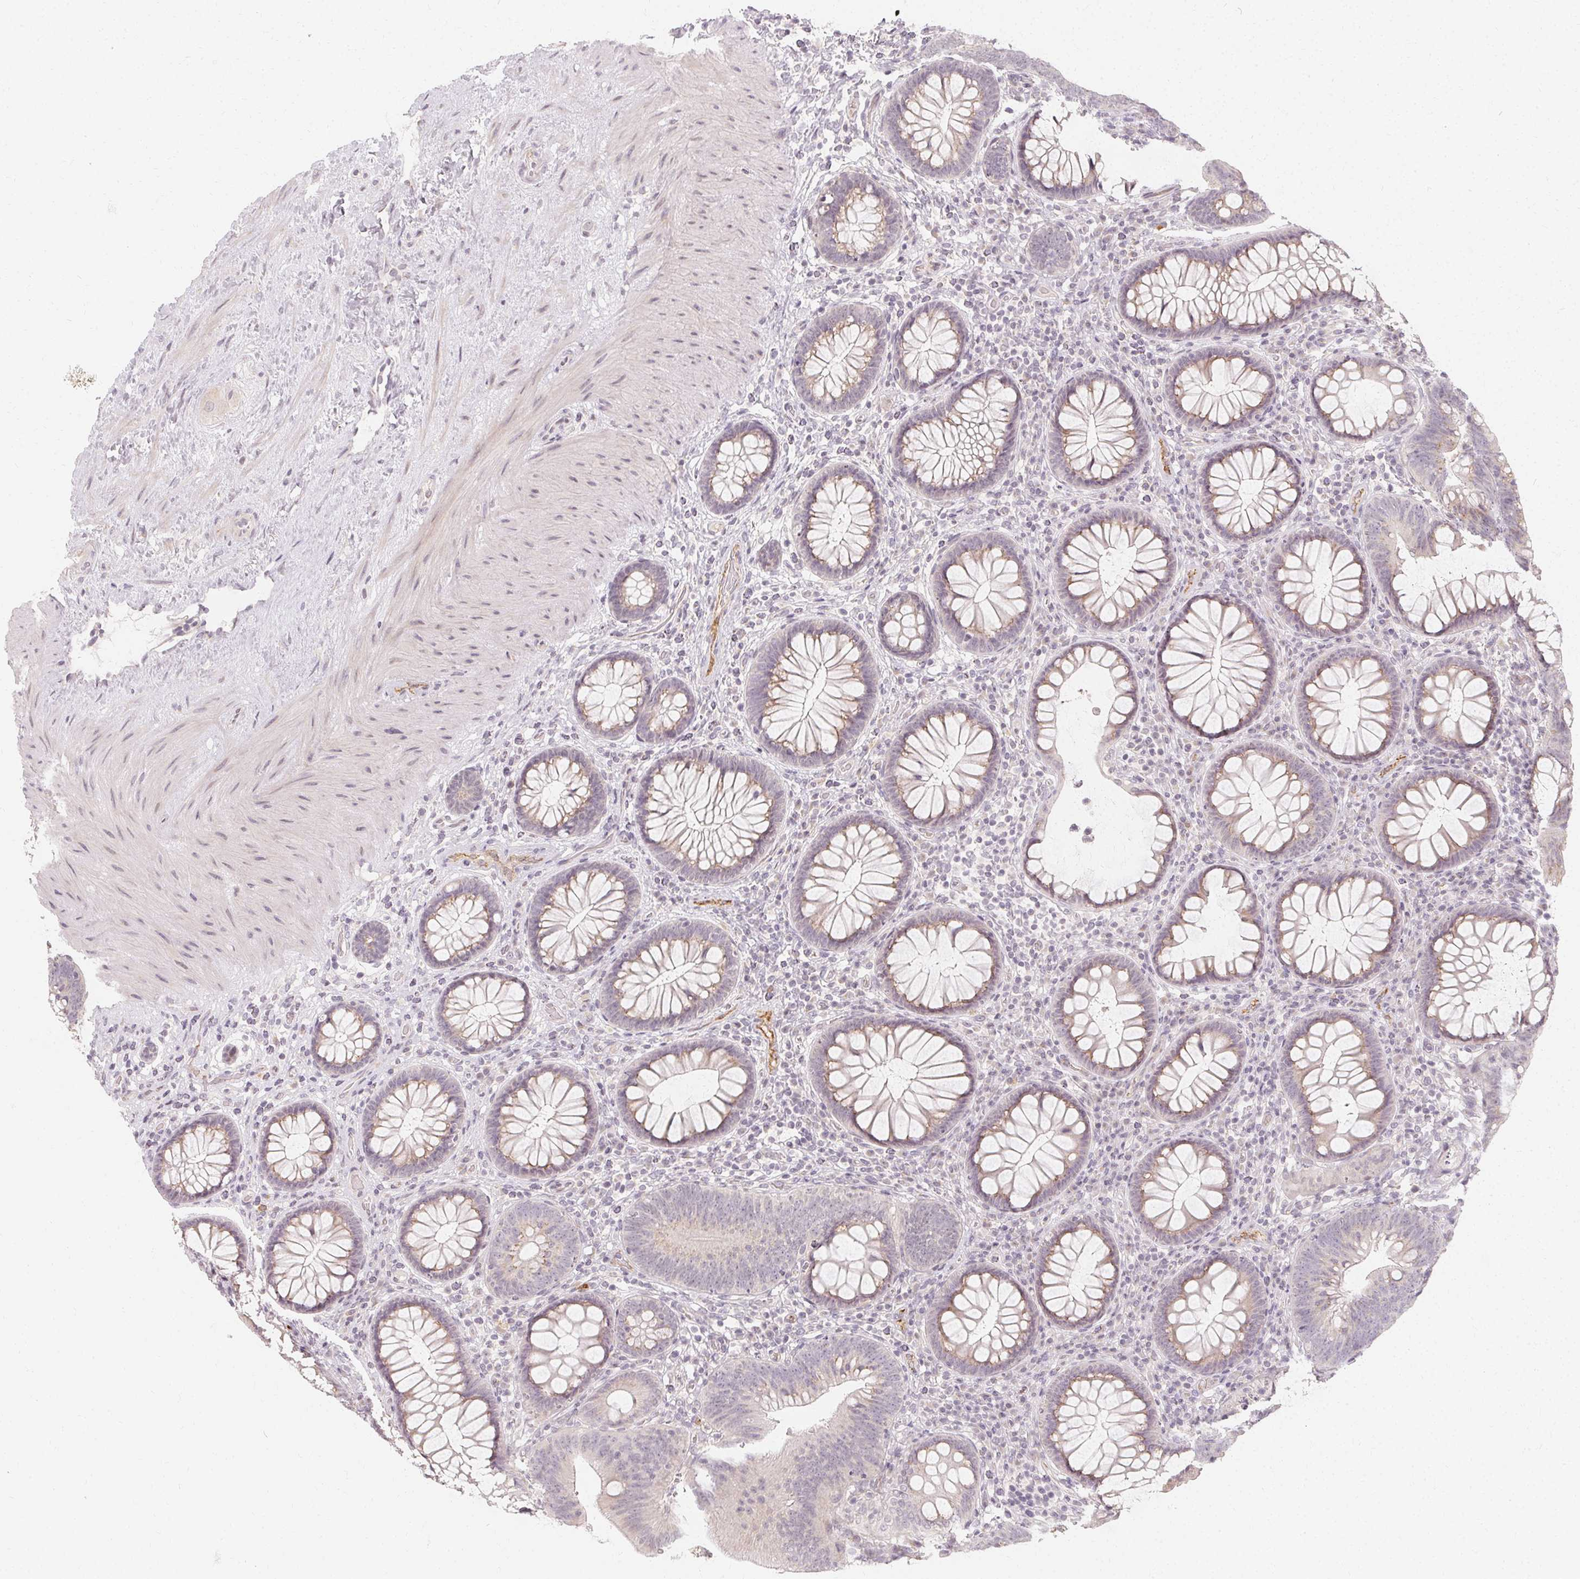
{"staining": {"intensity": "negative", "quantity": "none", "location": "none"}, "tissue": "colon", "cell_type": "Endothelial cells", "image_type": "normal", "snomed": [{"axis": "morphology", "description": "Normal tissue, NOS"}, {"axis": "morphology", "description": "Adenoma, NOS"}, {"axis": "topography", "description": "Soft tissue"}, {"axis": "topography", "description": "Colon"}], "caption": "Human colon stained for a protein using immunohistochemistry exhibits no expression in endothelial cells.", "gene": "CLCNKA", "patient": {"sex": "male", "age": 47}}